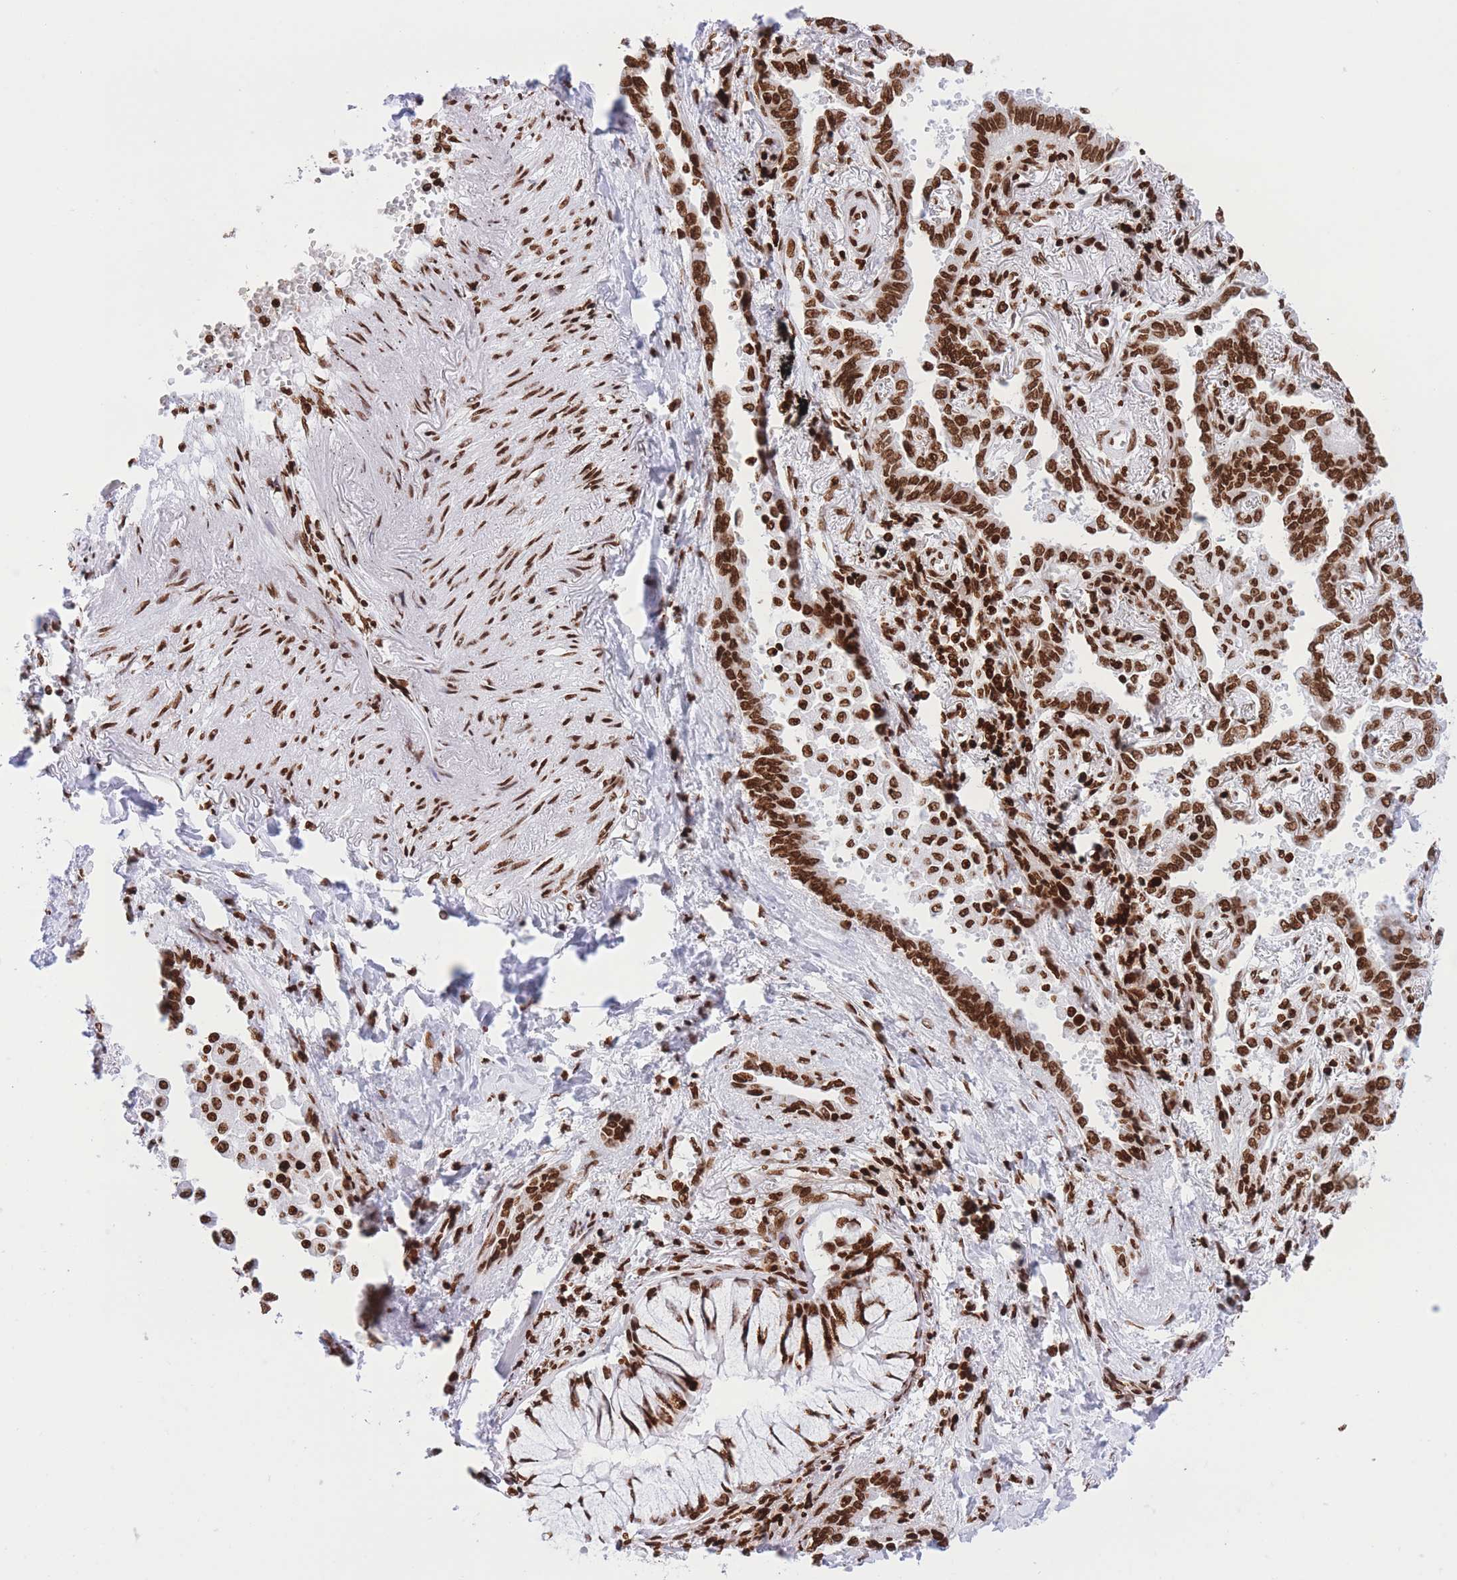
{"staining": {"intensity": "strong", "quantity": ">75%", "location": "nuclear"}, "tissue": "lung cancer", "cell_type": "Tumor cells", "image_type": "cancer", "snomed": [{"axis": "morphology", "description": "Adenocarcinoma, NOS"}, {"axis": "topography", "description": "Lung"}], "caption": "This photomicrograph demonstrates lung cancer stained with immunohistochemistry to label a protein in brown. The nuclear of tumor cells show strong positivity for the protein. Nuclei are counter-stained blue.", "gene": "H2BC11", "patient": {"sex": "male", "age": 67}}